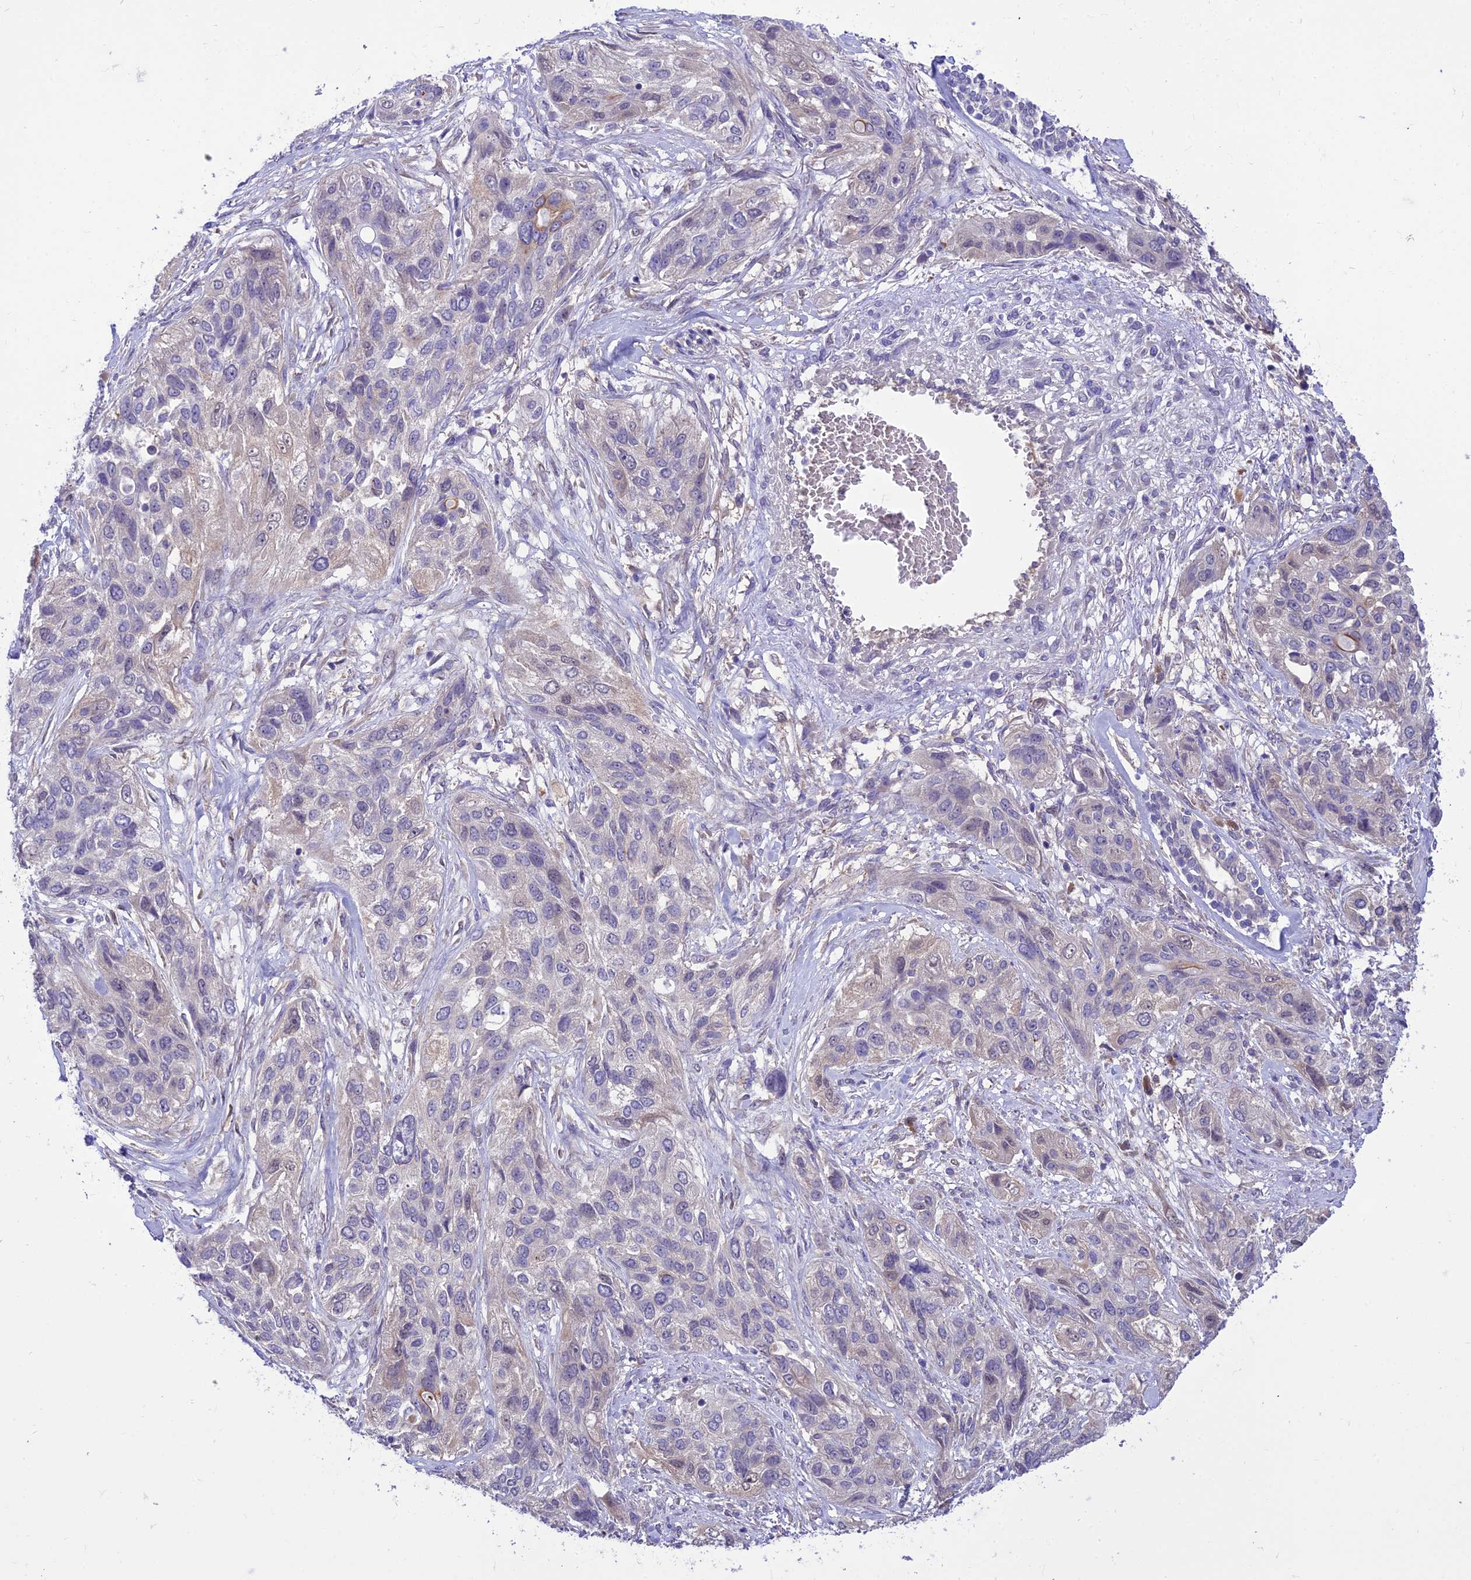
{"staining": {"intensity": "negative", "quantity": "none", "location": "none"}, "tissue": "lung cancer", "cell_type": "Tumor cells", "image_type": "cancer", "snomed": [{"axis": "morphology", "description": "Squamous cell carcinoma, NOS"}, {"axis": "topography", "description": "Lung"}], "caption": "Tumor cells are negative for brown protein staining in lung cancer (squamous cell carcinoma). (Stains: DAB (3,3'-diaminobenzidine) immunohistochemistry with hematoxylin counter stain, Microscopy: brightfield microscopy at high magnification).", "gene": "BORCS6", "patient": {"sex": "female", "age": 70}}